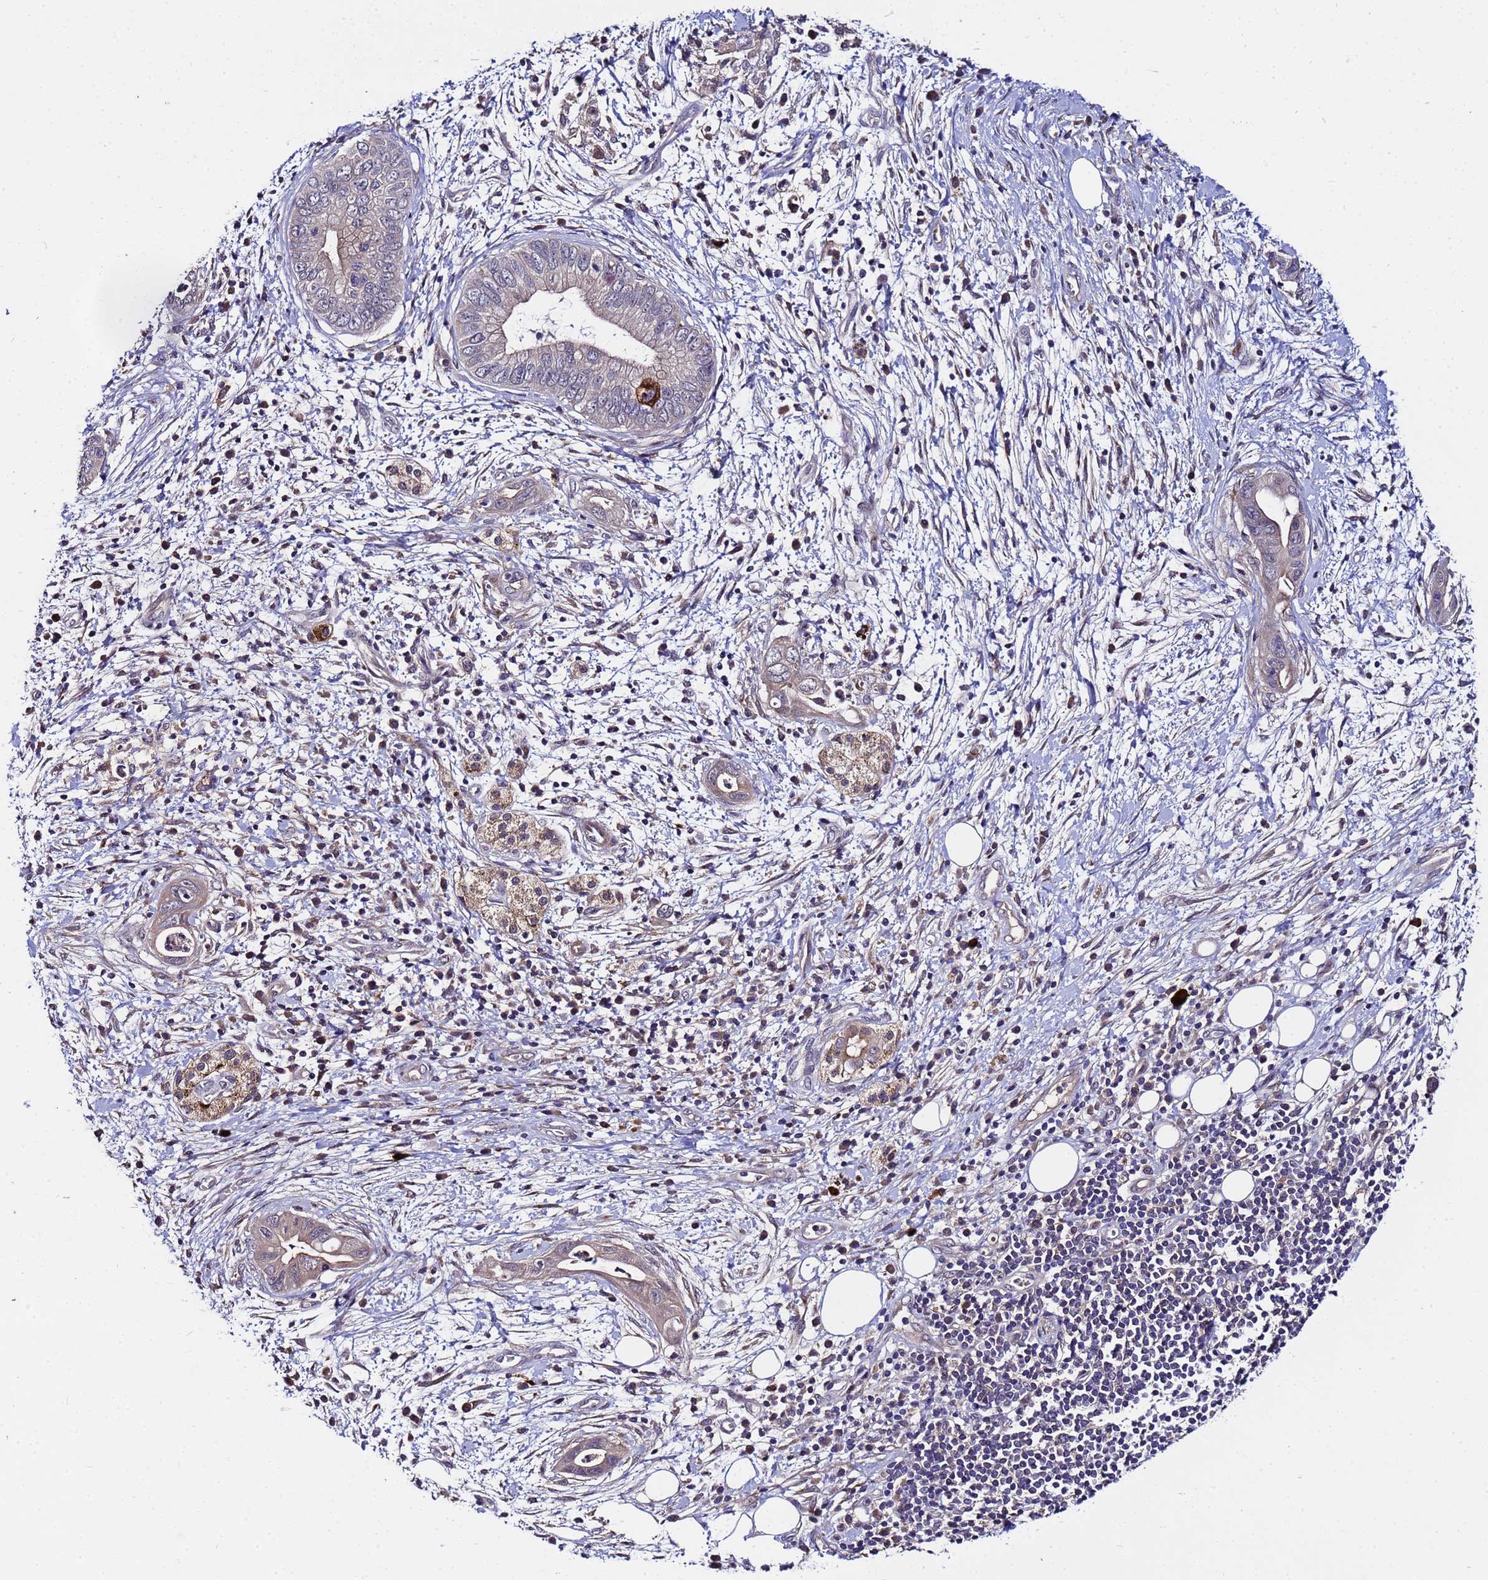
{"staining": {"intensity": "weak", "quantity": "<25%", "location": "cytoplasmic/membranous"}, "tissue": "pancreatic cancer", "cell_type": "Tumor cells", "image_type": "cancer", "snomed": [{"axis": "morphology", "description": "Adenocarcinoma, NOS"}, {"axis": "topography", "description": "Pancreas"}], "caption": "DAB immunohistochemical staining of pancreatic cancer (adenocarcinoma) displays no significant positivity in tumor cells.", "gene": "PLXDC2", "patient": {"sex": "male", "age": 75}}